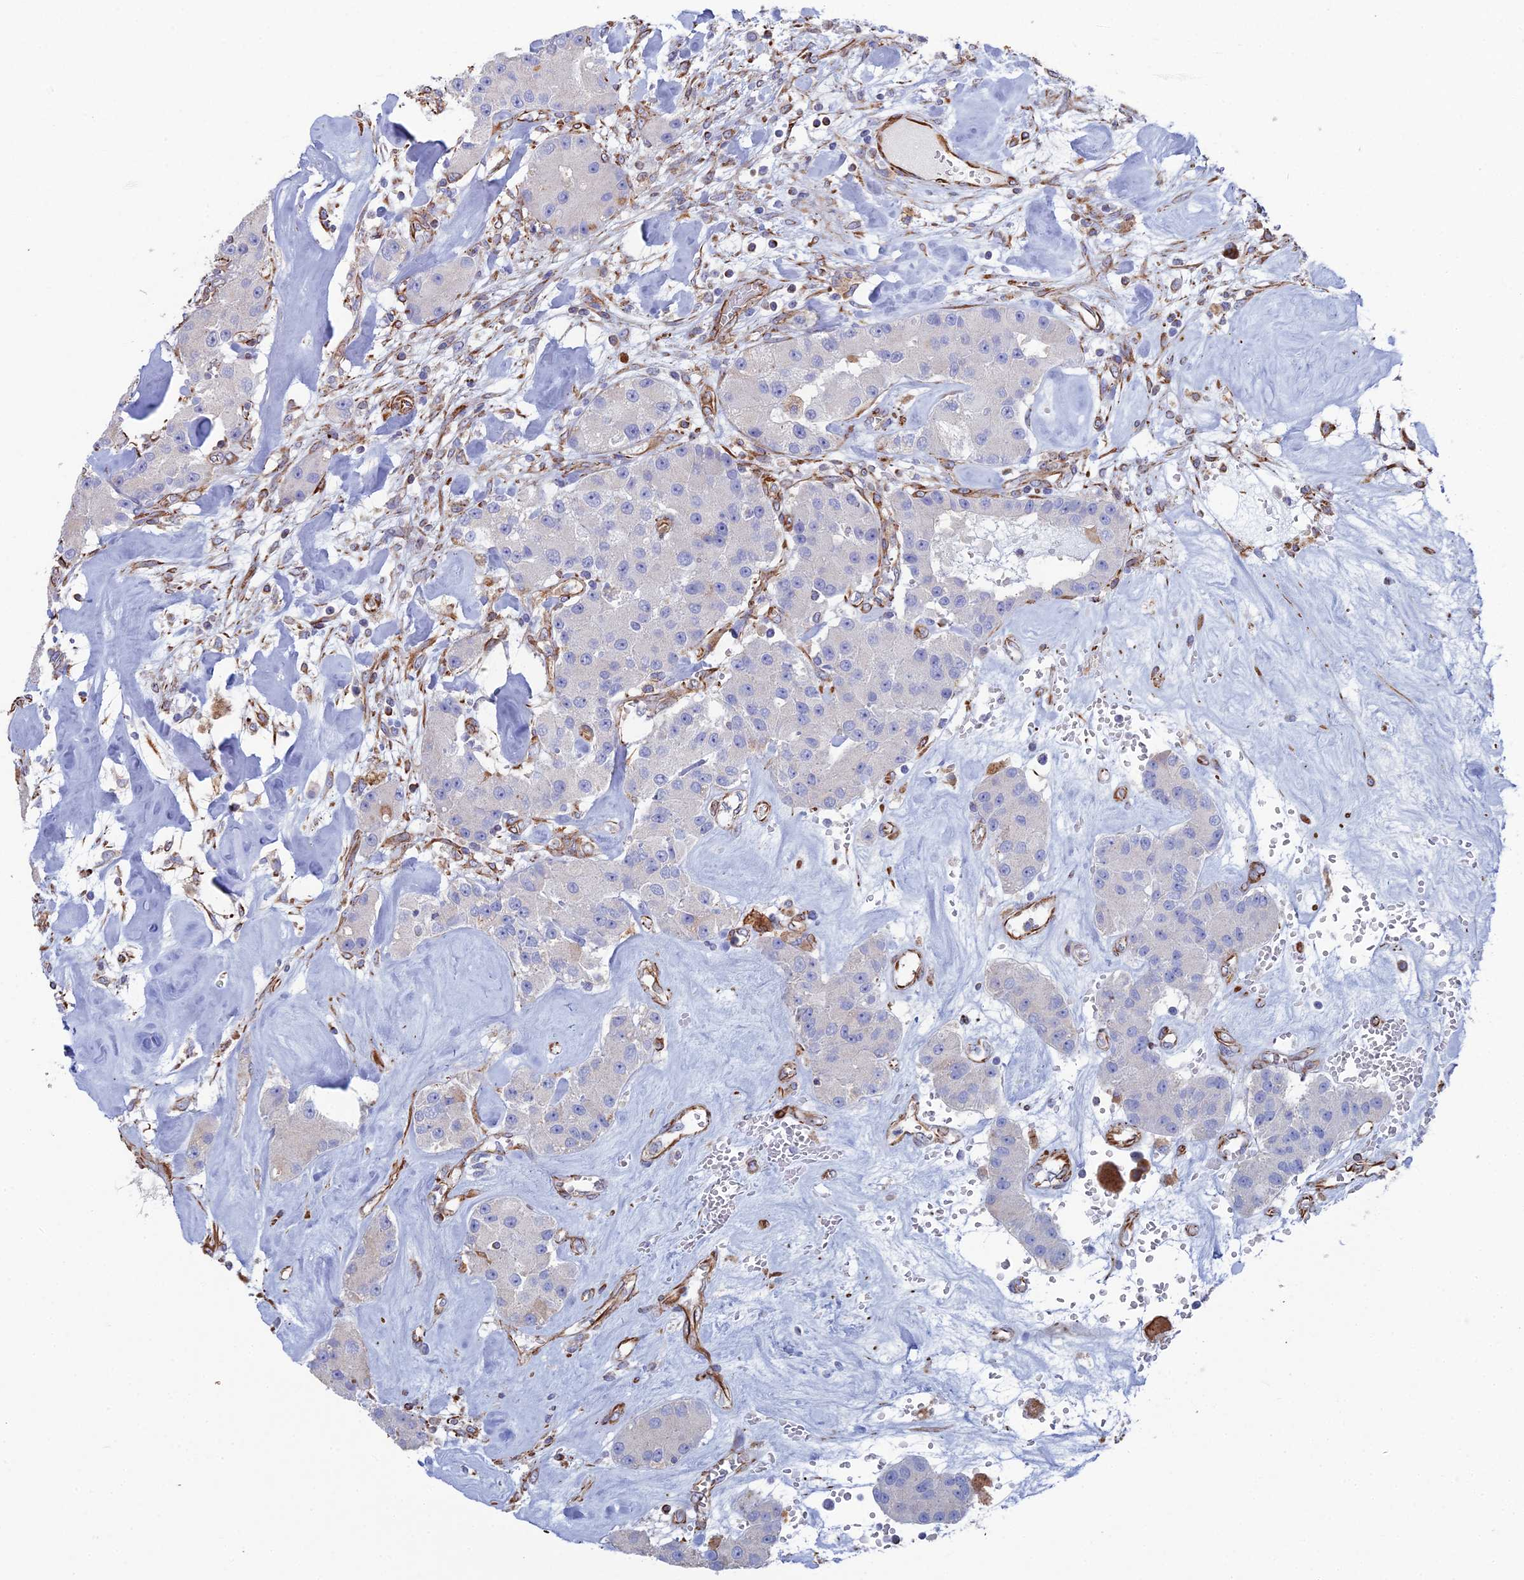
{"staining": {"intensity": "negative", "quantity": "none", "location": "none"}, "tissue": "carcinoid", "cell_type": "Tumor cells", "image_type": "cancer", "snomed": [{"axis": "morphology", "description": "Carcinoid, malignant, NOS"}, {"axis": "topography", "description": "Pancreas"}], "caption": "Carcinoid was stained to show a protein in brown. There is no significant staining in tumor cells.", "gene": "CLVS2", "patient": {"sex": "male", "age": 41}}